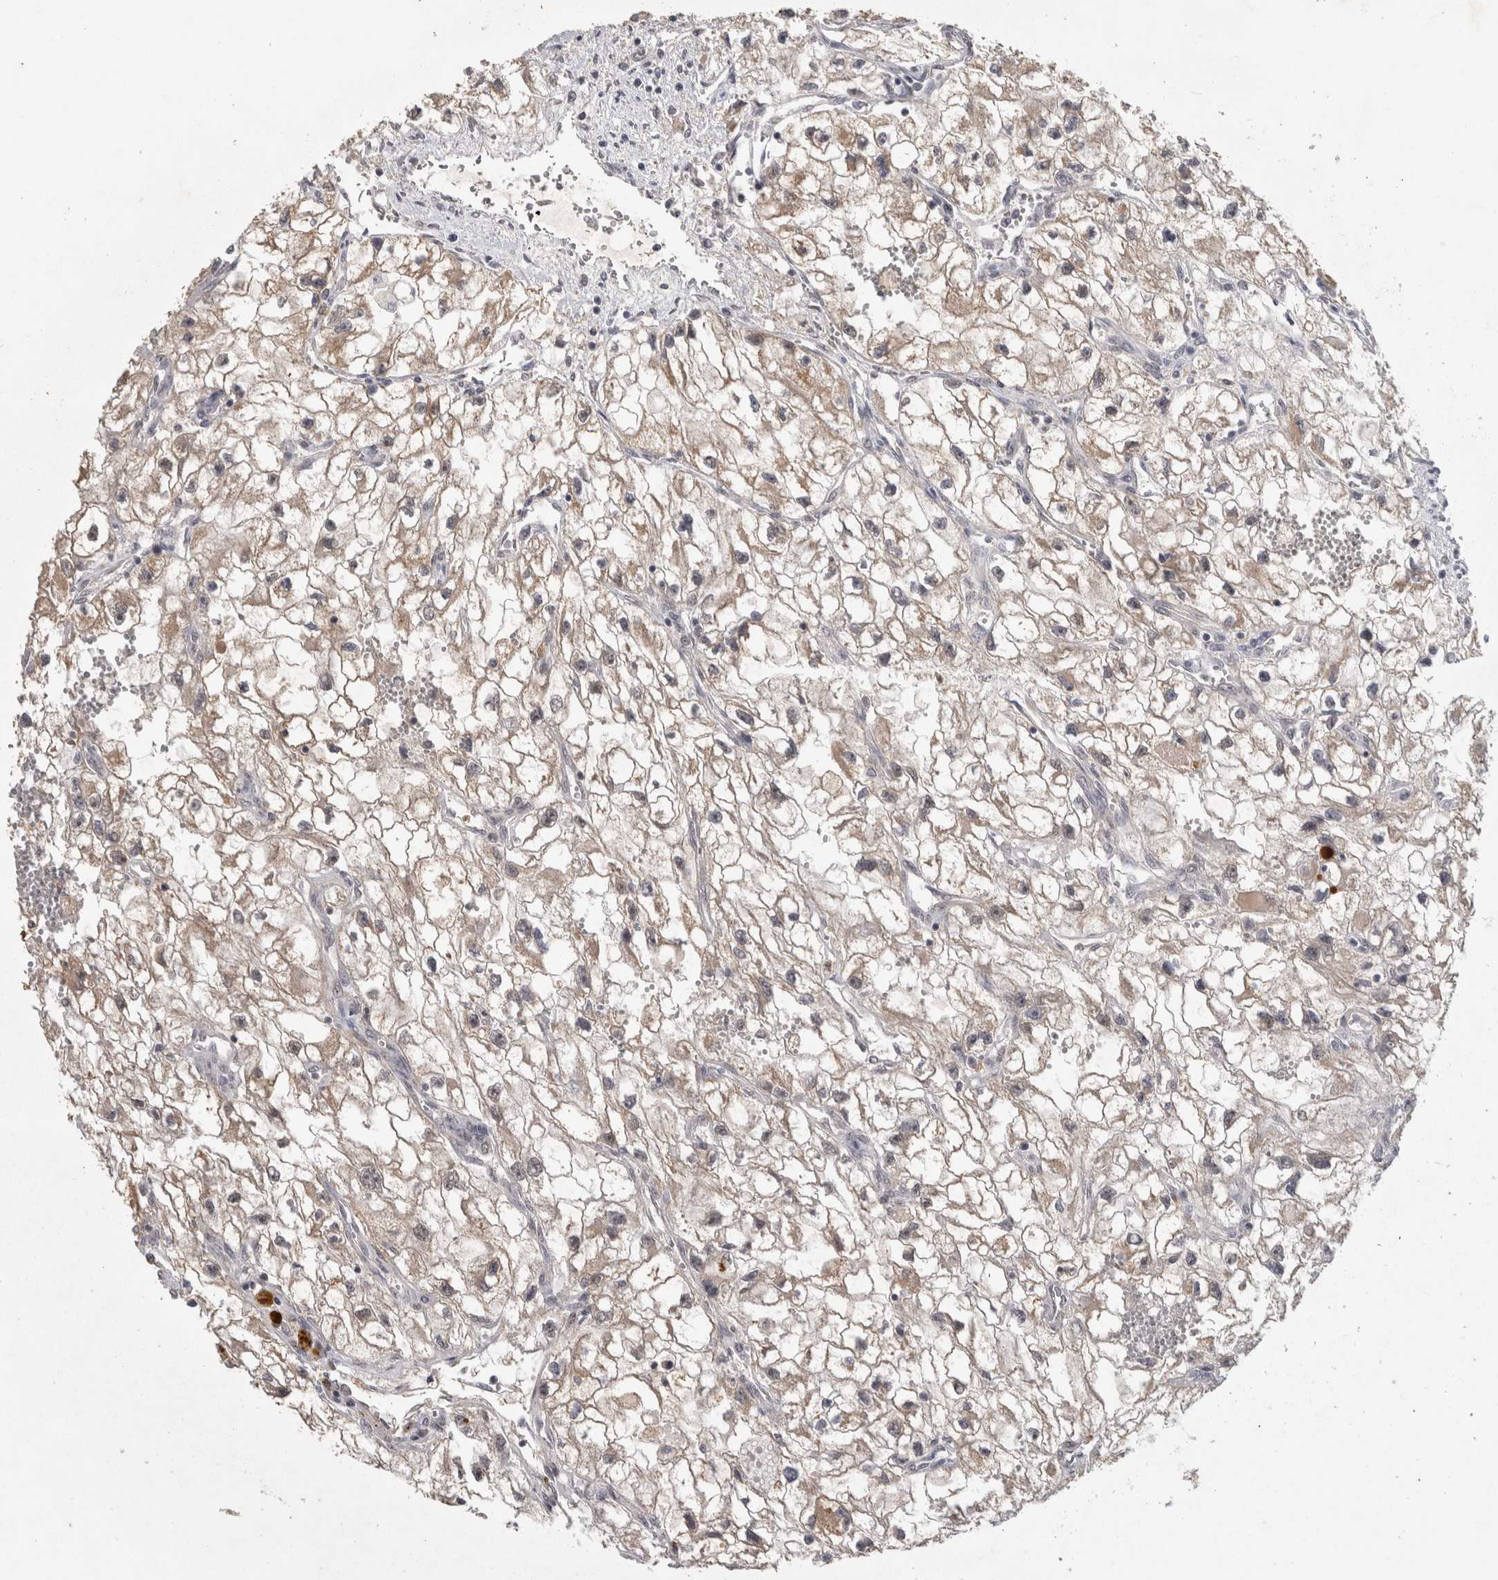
{"staining": {"intensity": "weak", "quantity": ">75%", "location": "cytoplasmic/membranous"}, "tissue": "renal cancer", "cell_type": "Tumor cells", "image_type": "cancer", "snomed": [{"axis": "morphology", "description": "Adenocarcinoma, NOS"}, {"axis": "topography", "description": "Kidney"}], "caption": "Tumor cells display low levels of weak cytoplasmic/membranous expression in about >75% of cells in renal cancer (adenocarcinoma).", "gene": "RHPN1", "patient": {"sex": "female", "age": 70}}